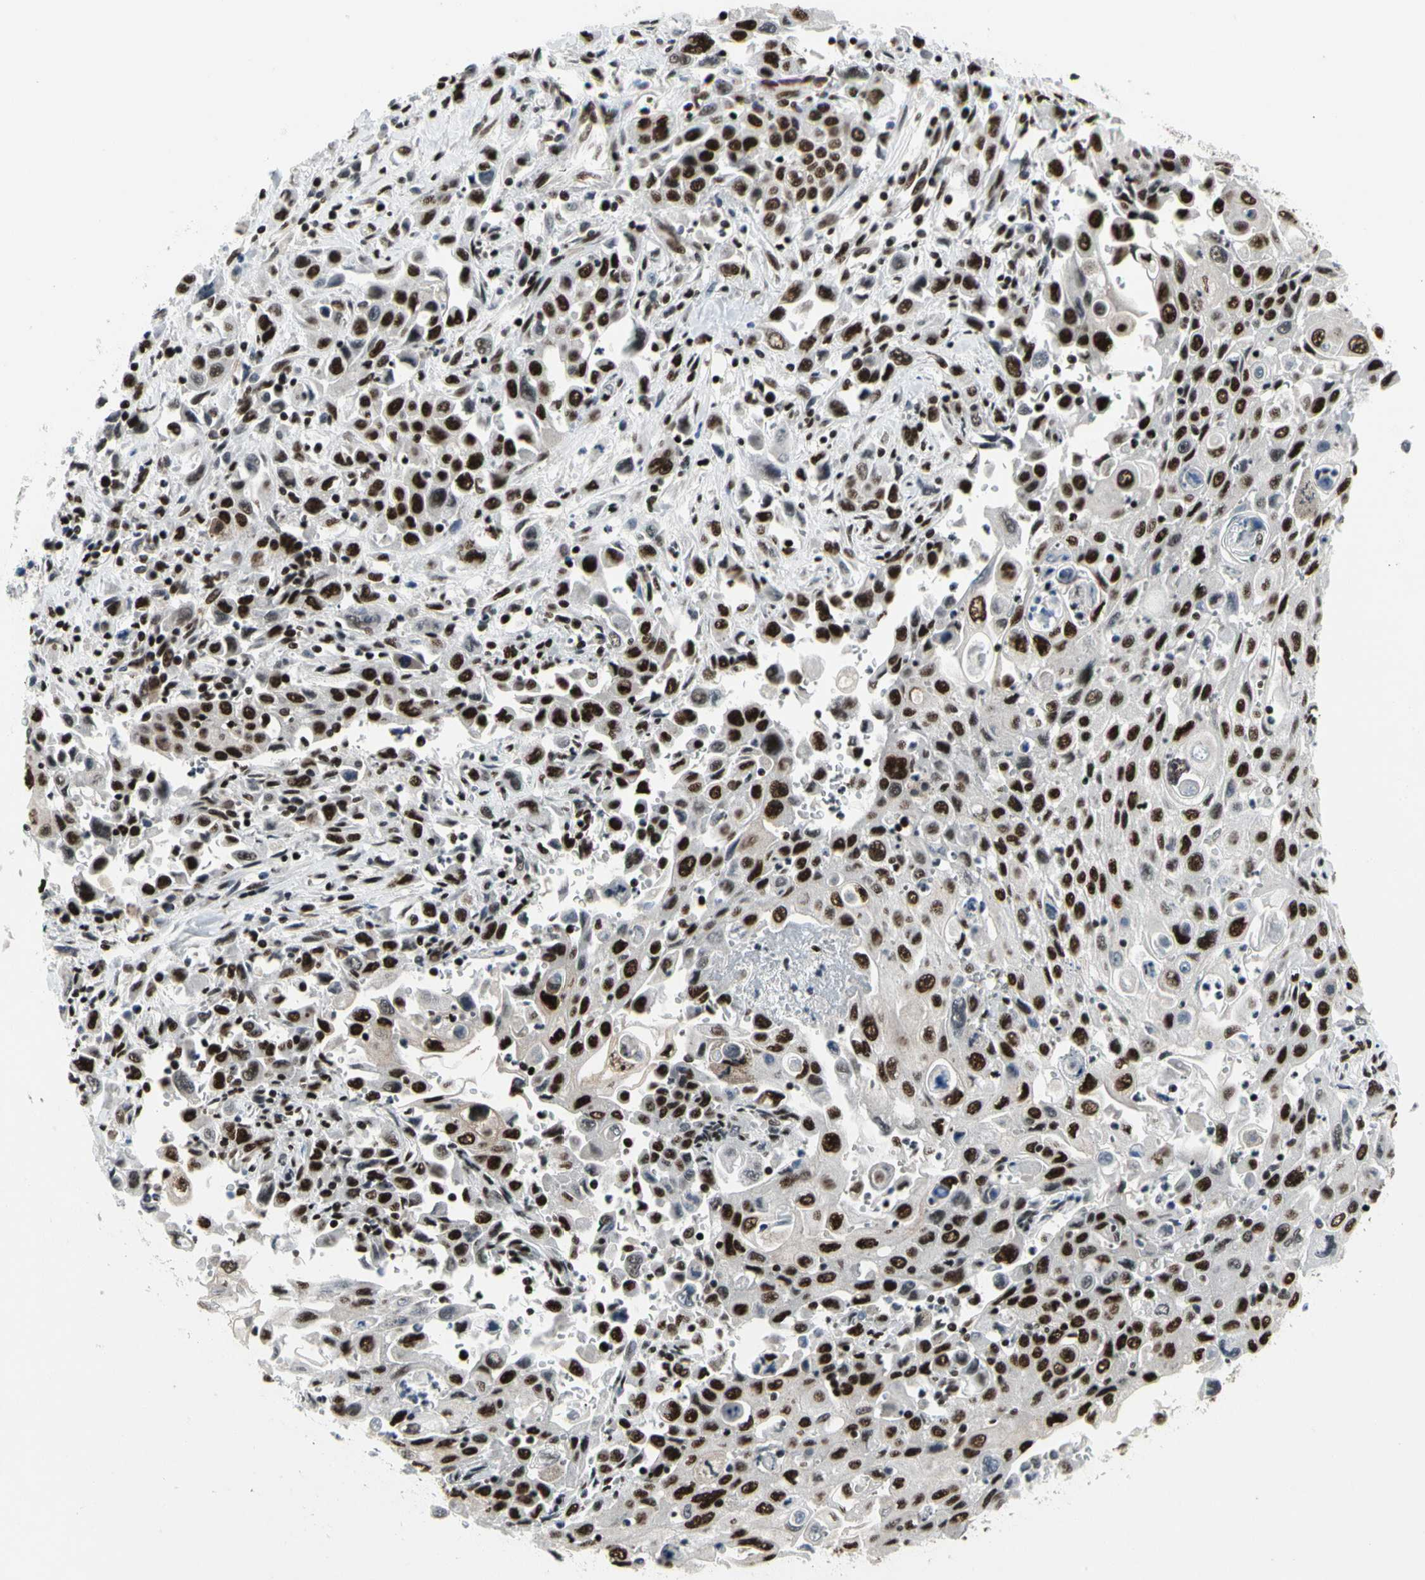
{"staining": {"intensity": "strong", "quantity": ">75%", "location": "nuclear"}, "tissue": "pancreatic cancer", "cell_type": "Tumor cells", "image_type": "cancer", "snomed": [{"axis": "morphology", "description": "Adenocarcinoma, NOS"}, {"axis": "topography", "description": "Pancreas"}], "caption": "Human pancreatic cancer stained for a protein (brown) shows strong nuclear positive expression in about >75% of tumor cells.", "gene": "SRSF11", "patient": {"sex": "male", "age": 70}}